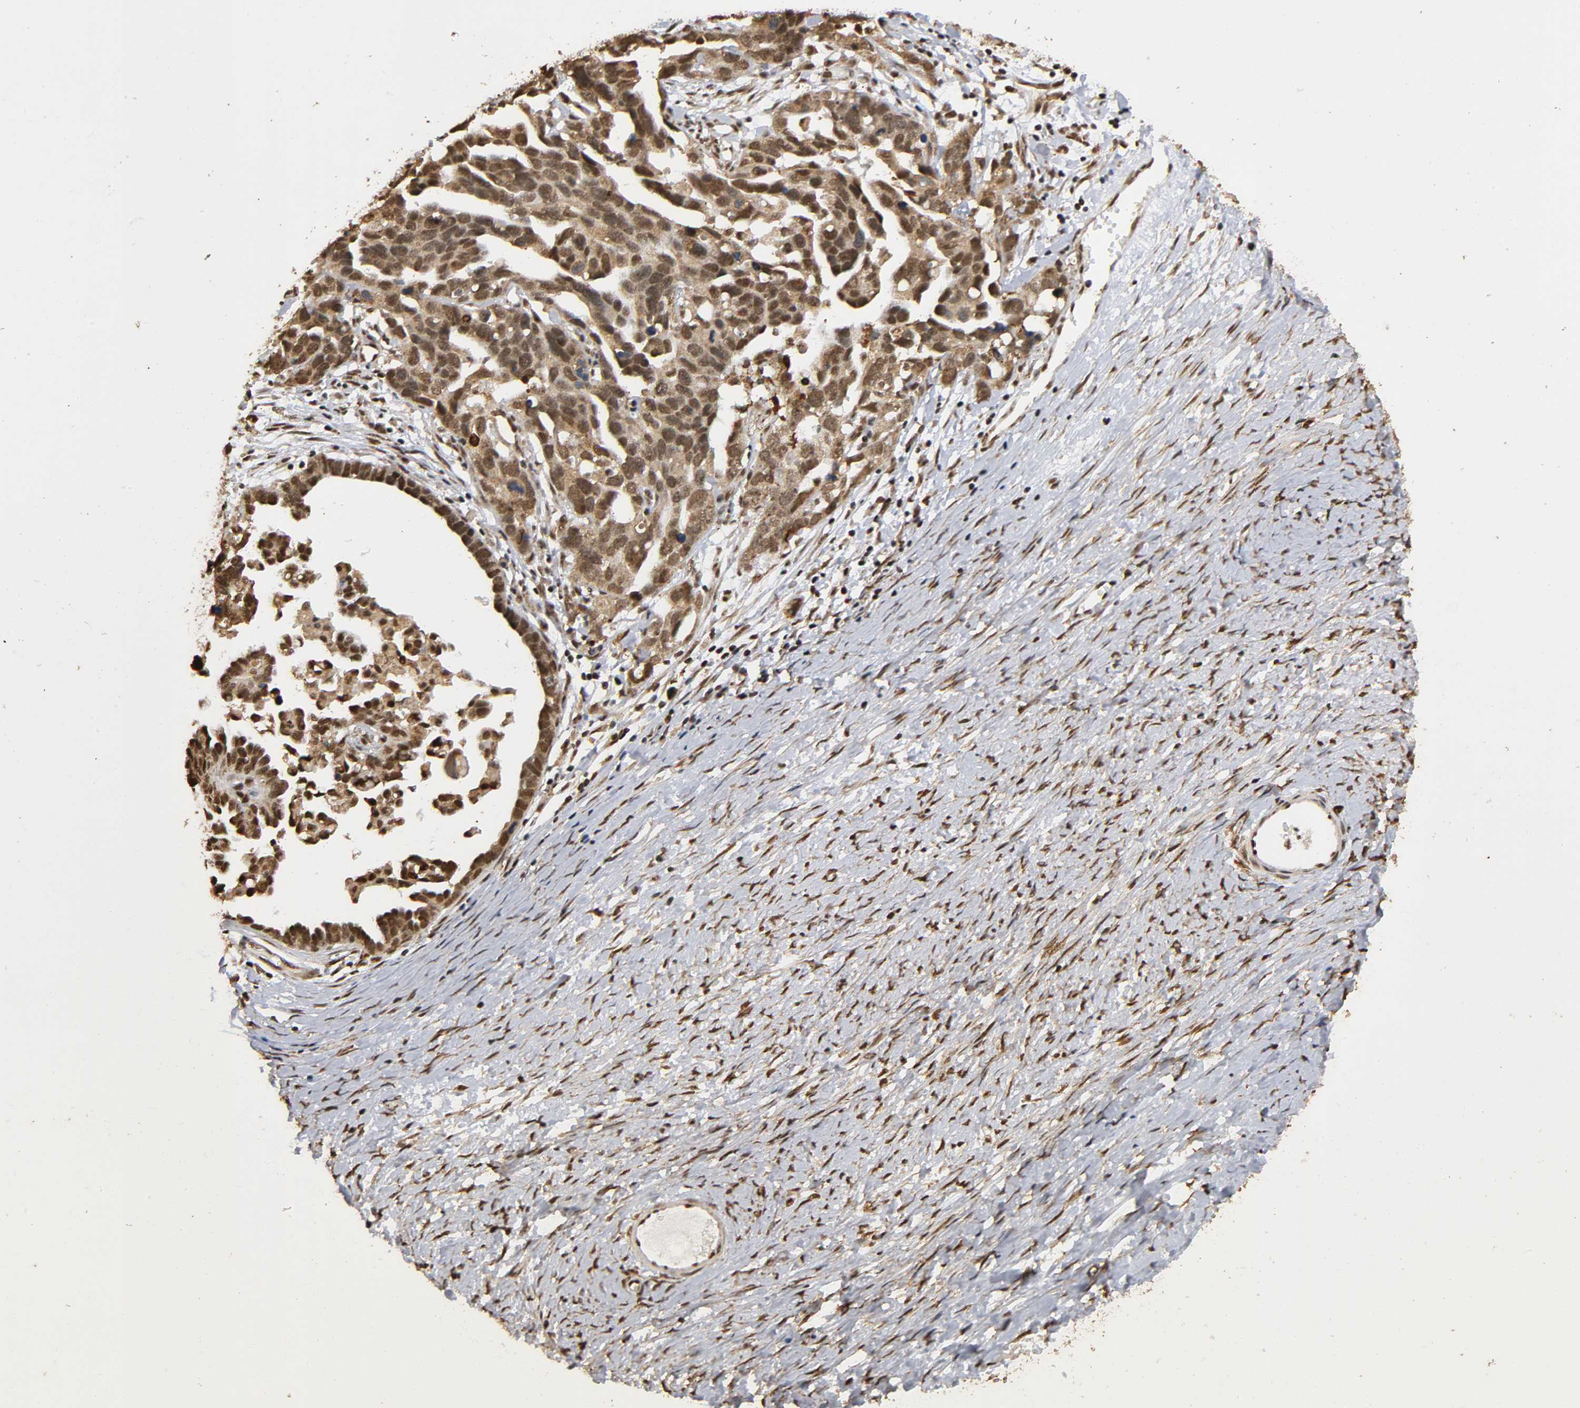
{"staining": {"intensity": "strong", "quantity": ">75%", "location": "cytoplasmic/membranous,nuclear"}, "tissue": "ovarian cancer", "cell_type": "Tumor cells", "image_type": "cancer", "snomed": [{"axis": "morphology", "description": "Cystadenocarcinoma, serous, NOS"}, {"axis": "topography", "description": "Ovary"}], "caption": "Immunohistochemistry (IHC) histopathology image of neoplastic tissue: serous cystadenocarcinoma (ovarian) stained using IHC exhibits high levels of strong protein expression localized specifically in the cytoplasmic/membranous and nuclear of tumor cells, appearing as a cytoplasmic/membranous and nuclear brown color.", "gene": "RNF122", "patient": {"sex": "female", "age": 54}}